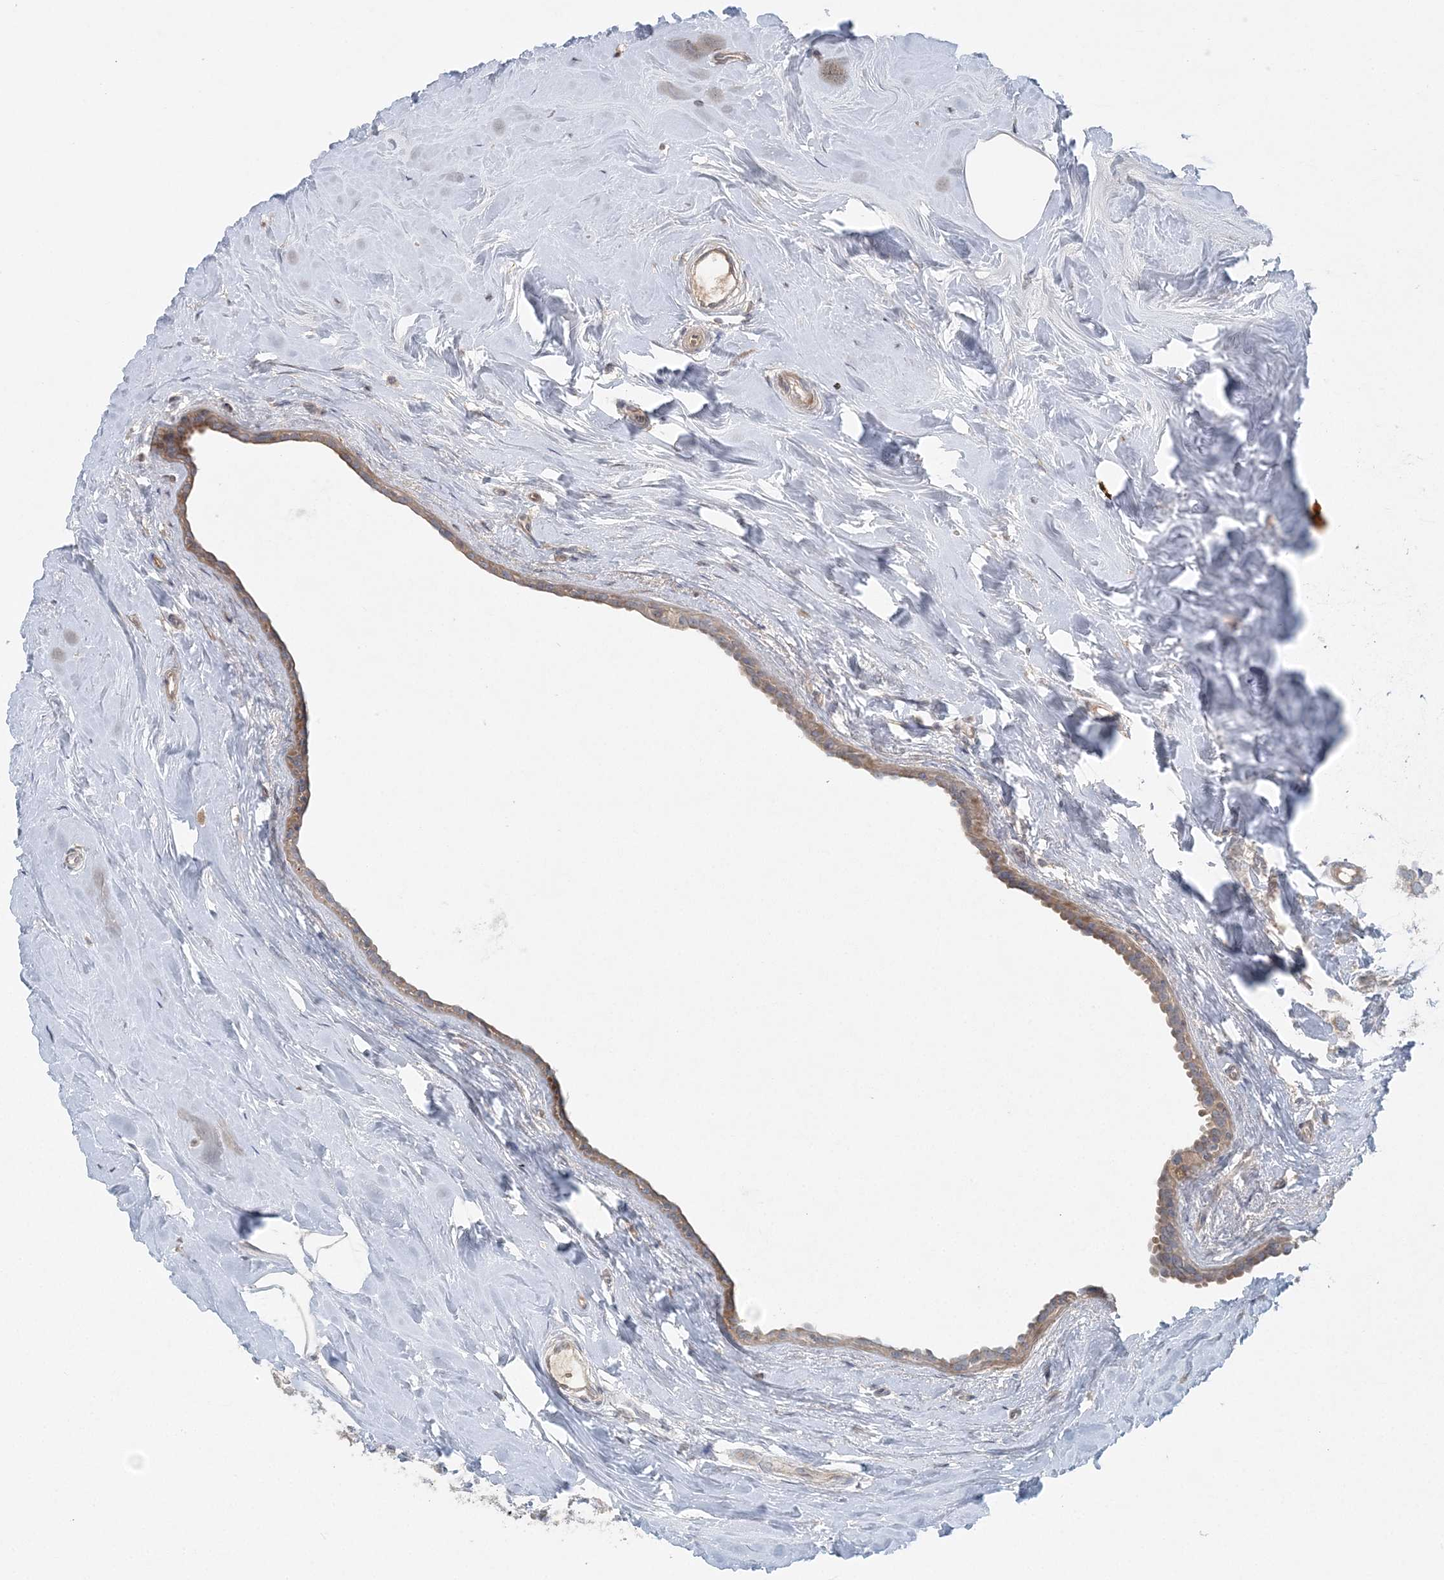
{"staining": {"intensity": "weak", "quantity": ">75%", "location": "cytoplasmic/membranous"}, "tissue": "breast cancer", "cell_type": "Tumor cells", "image_type": "cancer", "snomed": [{"axis": "morphology", "description": "Lobular carcinoma"}, {"axis": "topography", "description": "Breast"}], "caption": "Breast lobular carcinoma stained for a protein shows weak cytoplasmic/membranous positivity in tumor cells. (Stains: DAB in brown, nuclei in blue, Microscopy: brightfield microscopy at high magnification).", "gene": "SLC4A10", "patient": {"sex": "female", "age": 47}}